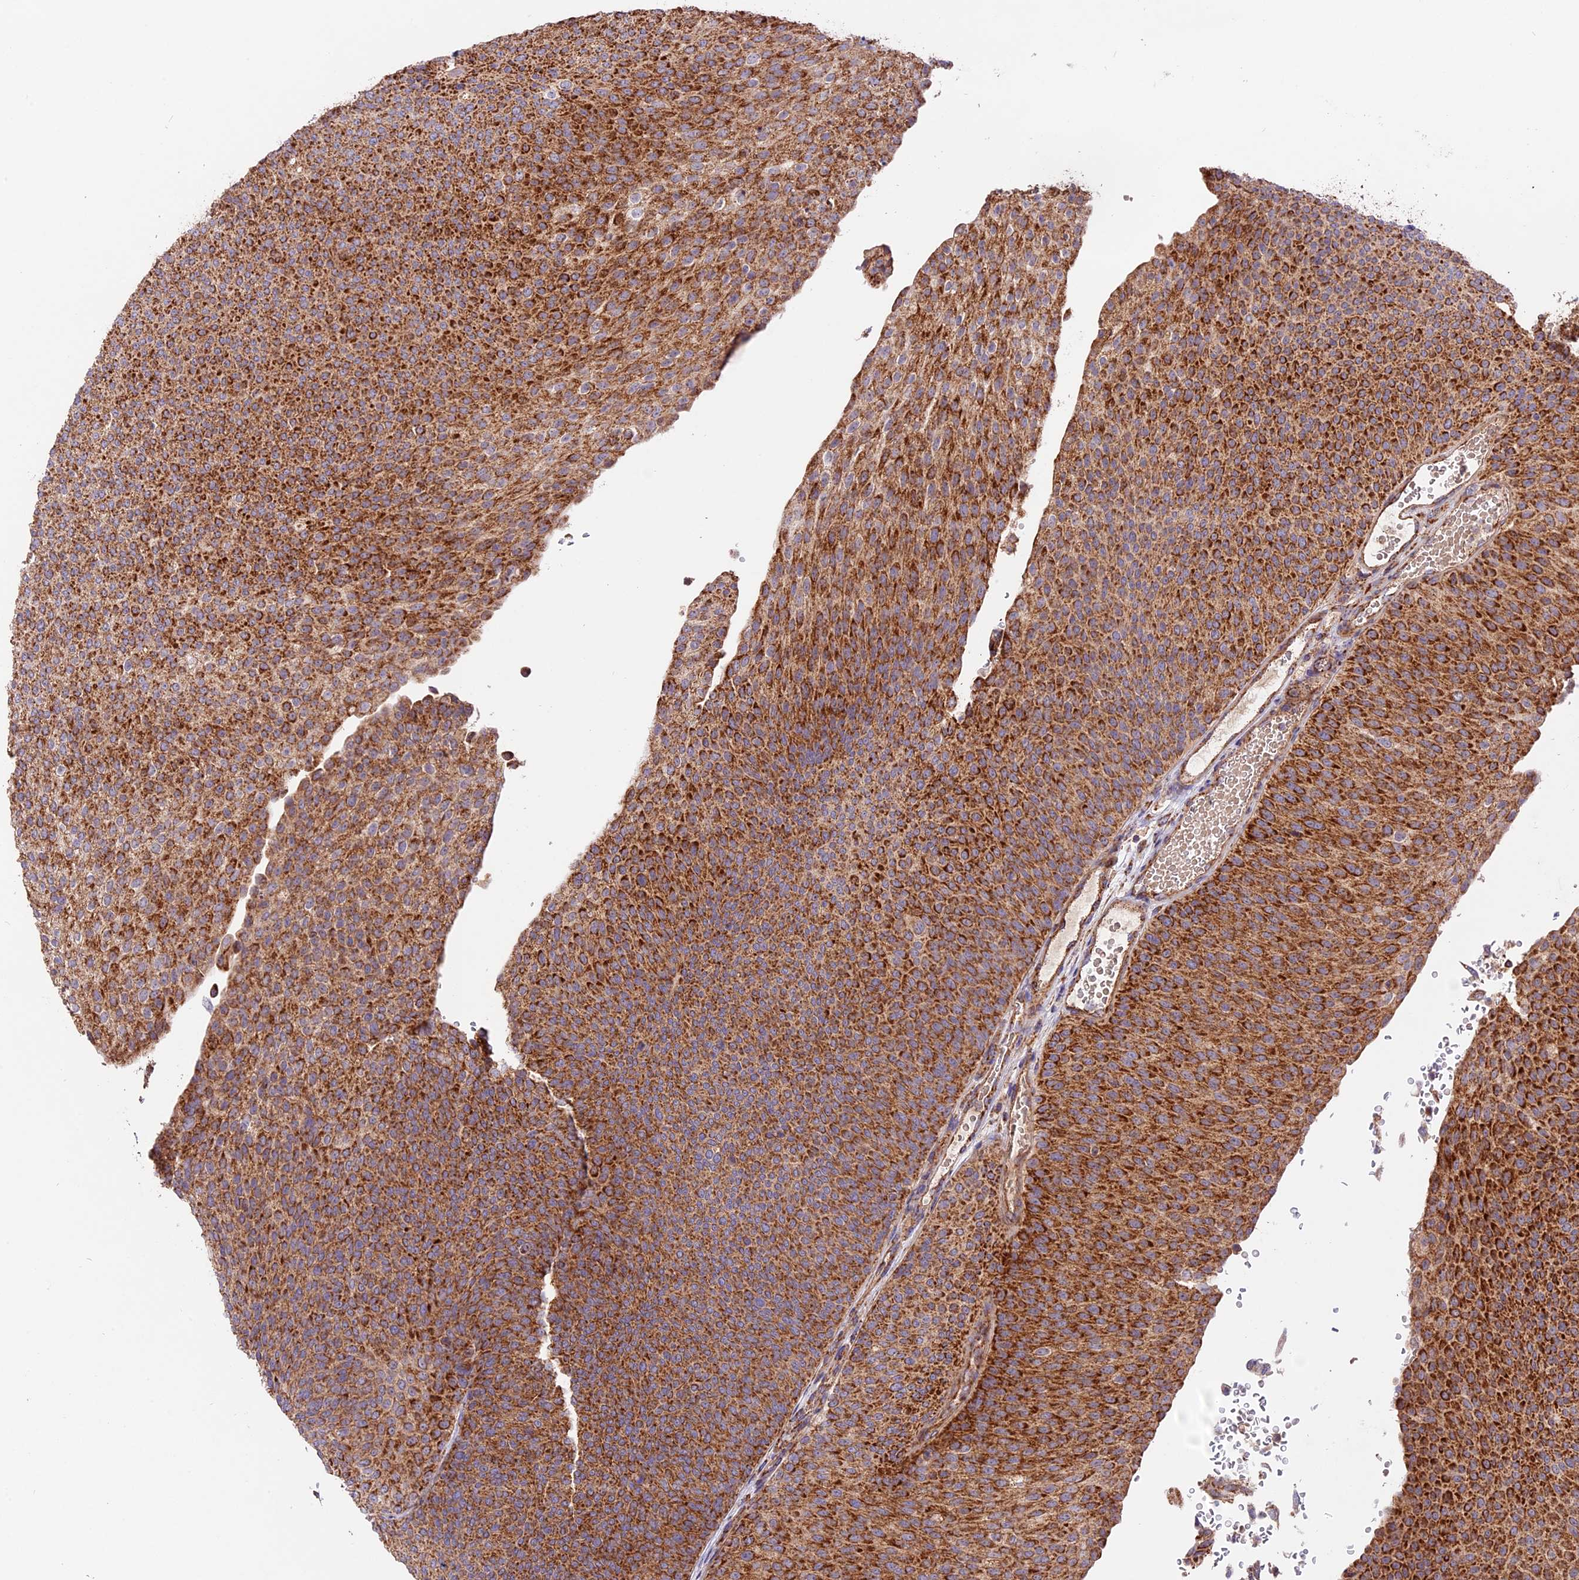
{"staining": {"intensity": "strong", "quantity": ">75%", "location": "cytoplasmic/membranous"}, "tissue": "urothelial cancer", "cell_type": "Tumor cells", "image_type": "cancer", "snomed": [{"axis": "morphology", "description": "Urothelial carcinoma, High grade"}, {"axis": "topography", "description": "Urinary bladder"}], "caption": "Immunohistochemistry (IHC) of urothelial cancer reveals high levels of strong cytoplasmic/membranous expression in about >75% of tumor cells. Using DAB (brown) and hematoxylin (blue) stains, captured at high magnification using brightfield microscopy.", "gene": "NDUFA8", "patient": {"sex": "female", "age": 79}}